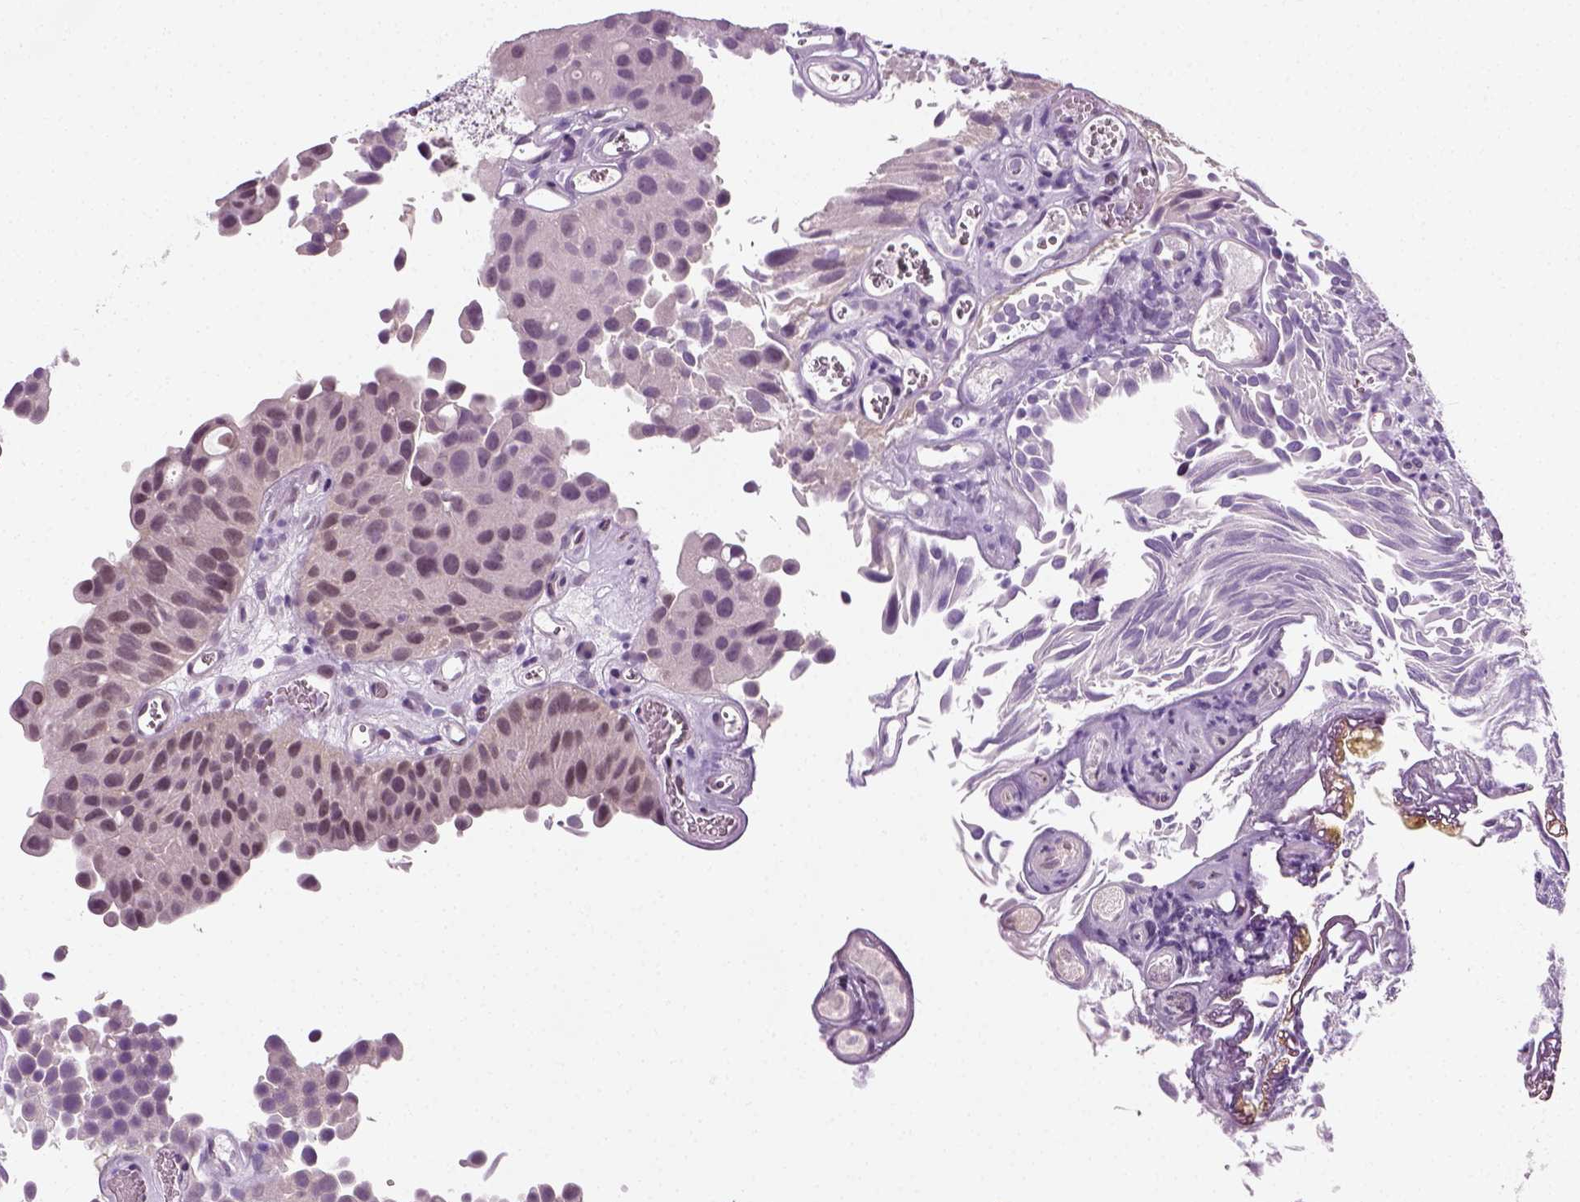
{"staining": {"intensity": "negative", "quantity": "none", "location": "none"}, "tissue": "urothelial cancer", "cell_type": "Tumor cells", "image_type": "cancer", "snomed": [{"axis": "morphology", "description": "Urothelial carcinoma, Low grade"}, {"axis": "topography", "description": "Urinary bladder"}], "caption": "High power microscopy image of an immunohistochemistry histopathology image of urothelial carcinoma (low-grade), revealing no significant expression in tumor cells. Nuclei are stained in blue.", "gene": "SPATA31E1", "patient": {"sex": "female", "age": 69}}